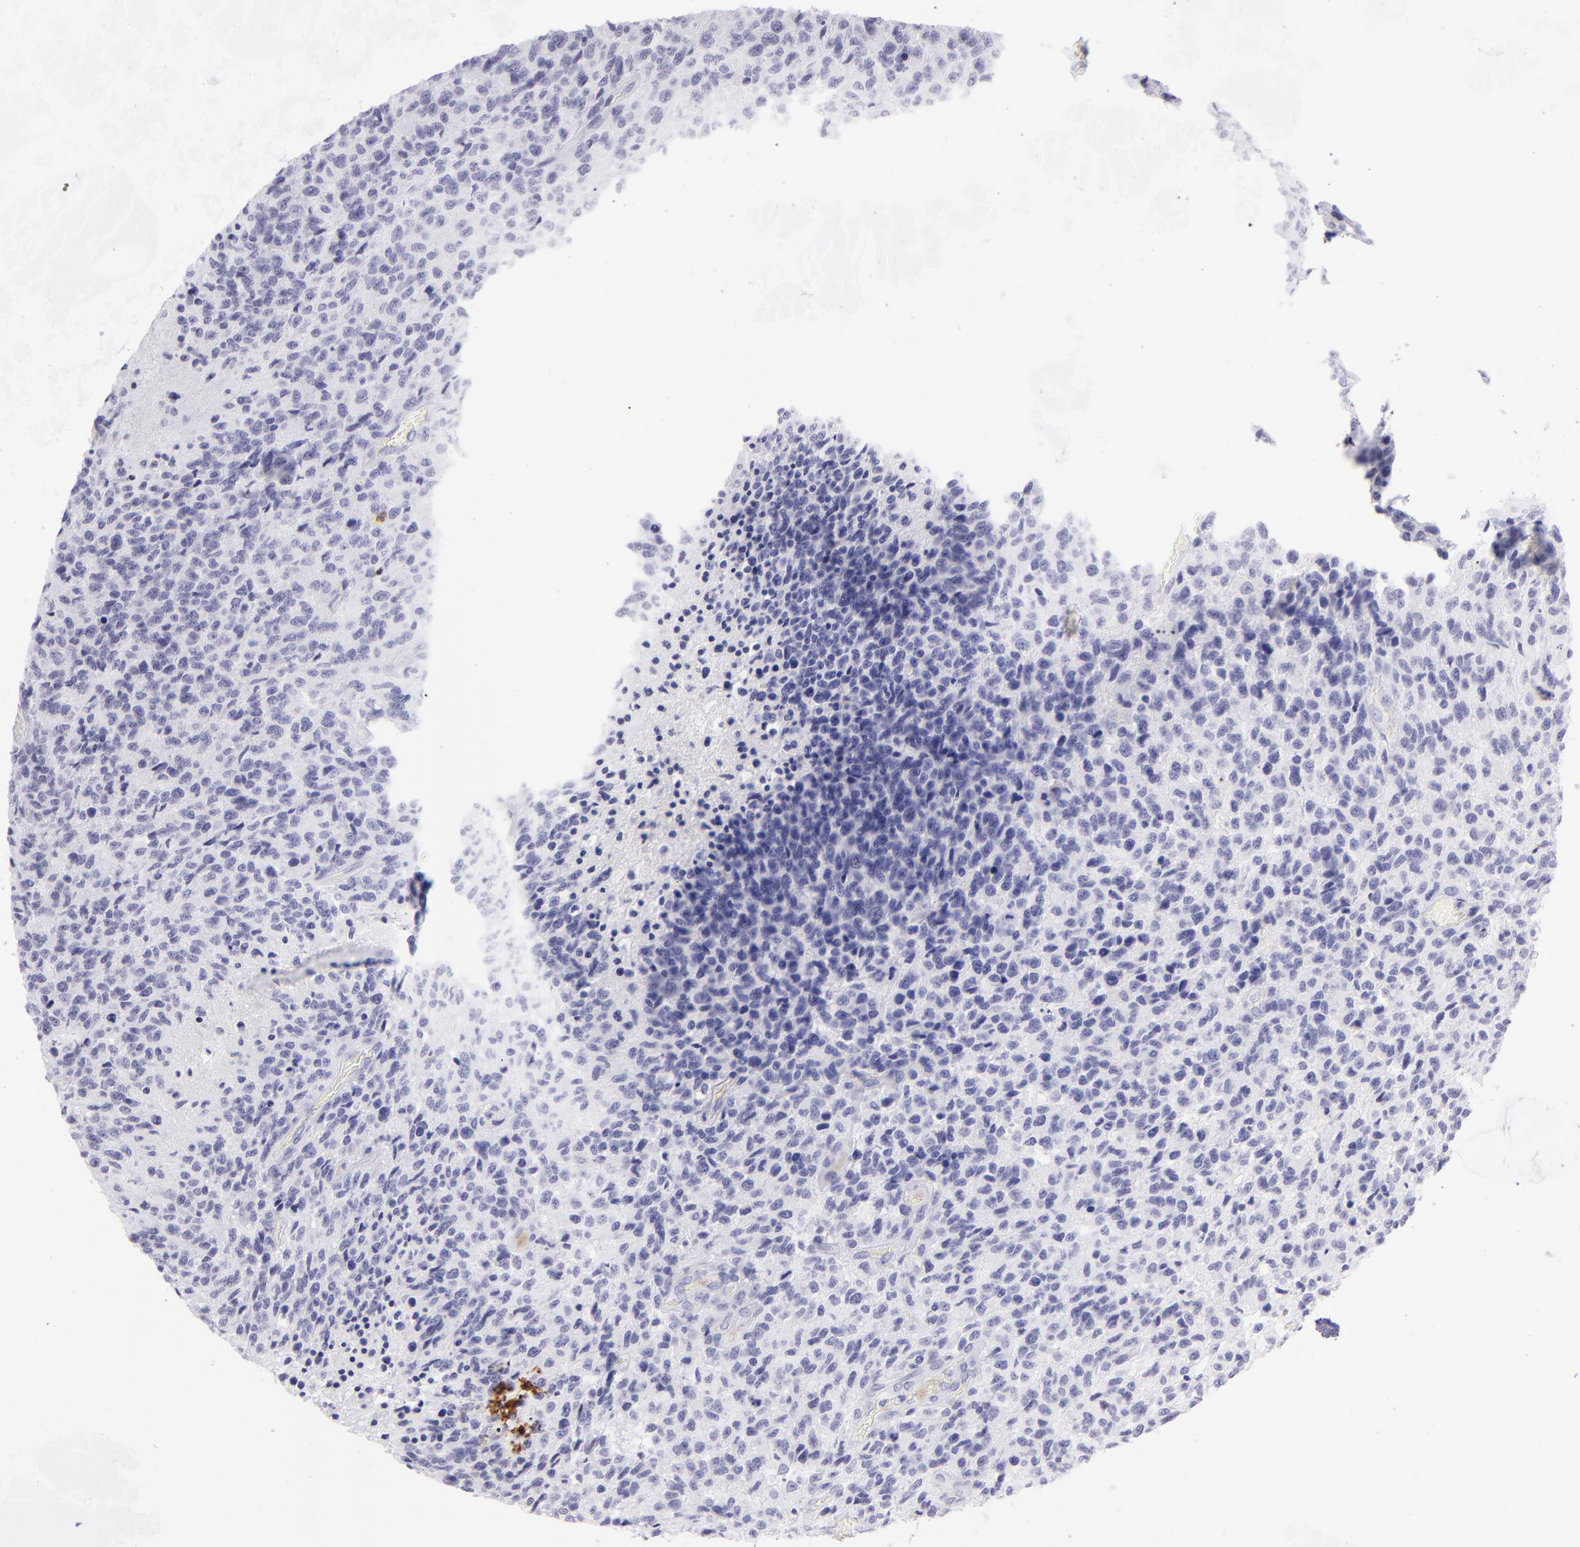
{"staining": {"intensity": "negative", "quantity": "none", "location": "none"}, "tissue": "glioma", "cell_type": "Tumor cells", "image_type": "cancer", "snomed": [{"axis": "morphology", "description": "Glioma, malignant, High grade"}, {"axis": "topography", "description": "Brain"}], "caption": "IHC image of high-grade glioma (malignant) stained for a protein (brown), which reveals no positivity in tumor cells. (DAB IHC visualized using brightfield microscopy, high magnification).", "gene": "CD69", "patient": {"sex": "male", "age": 36}}